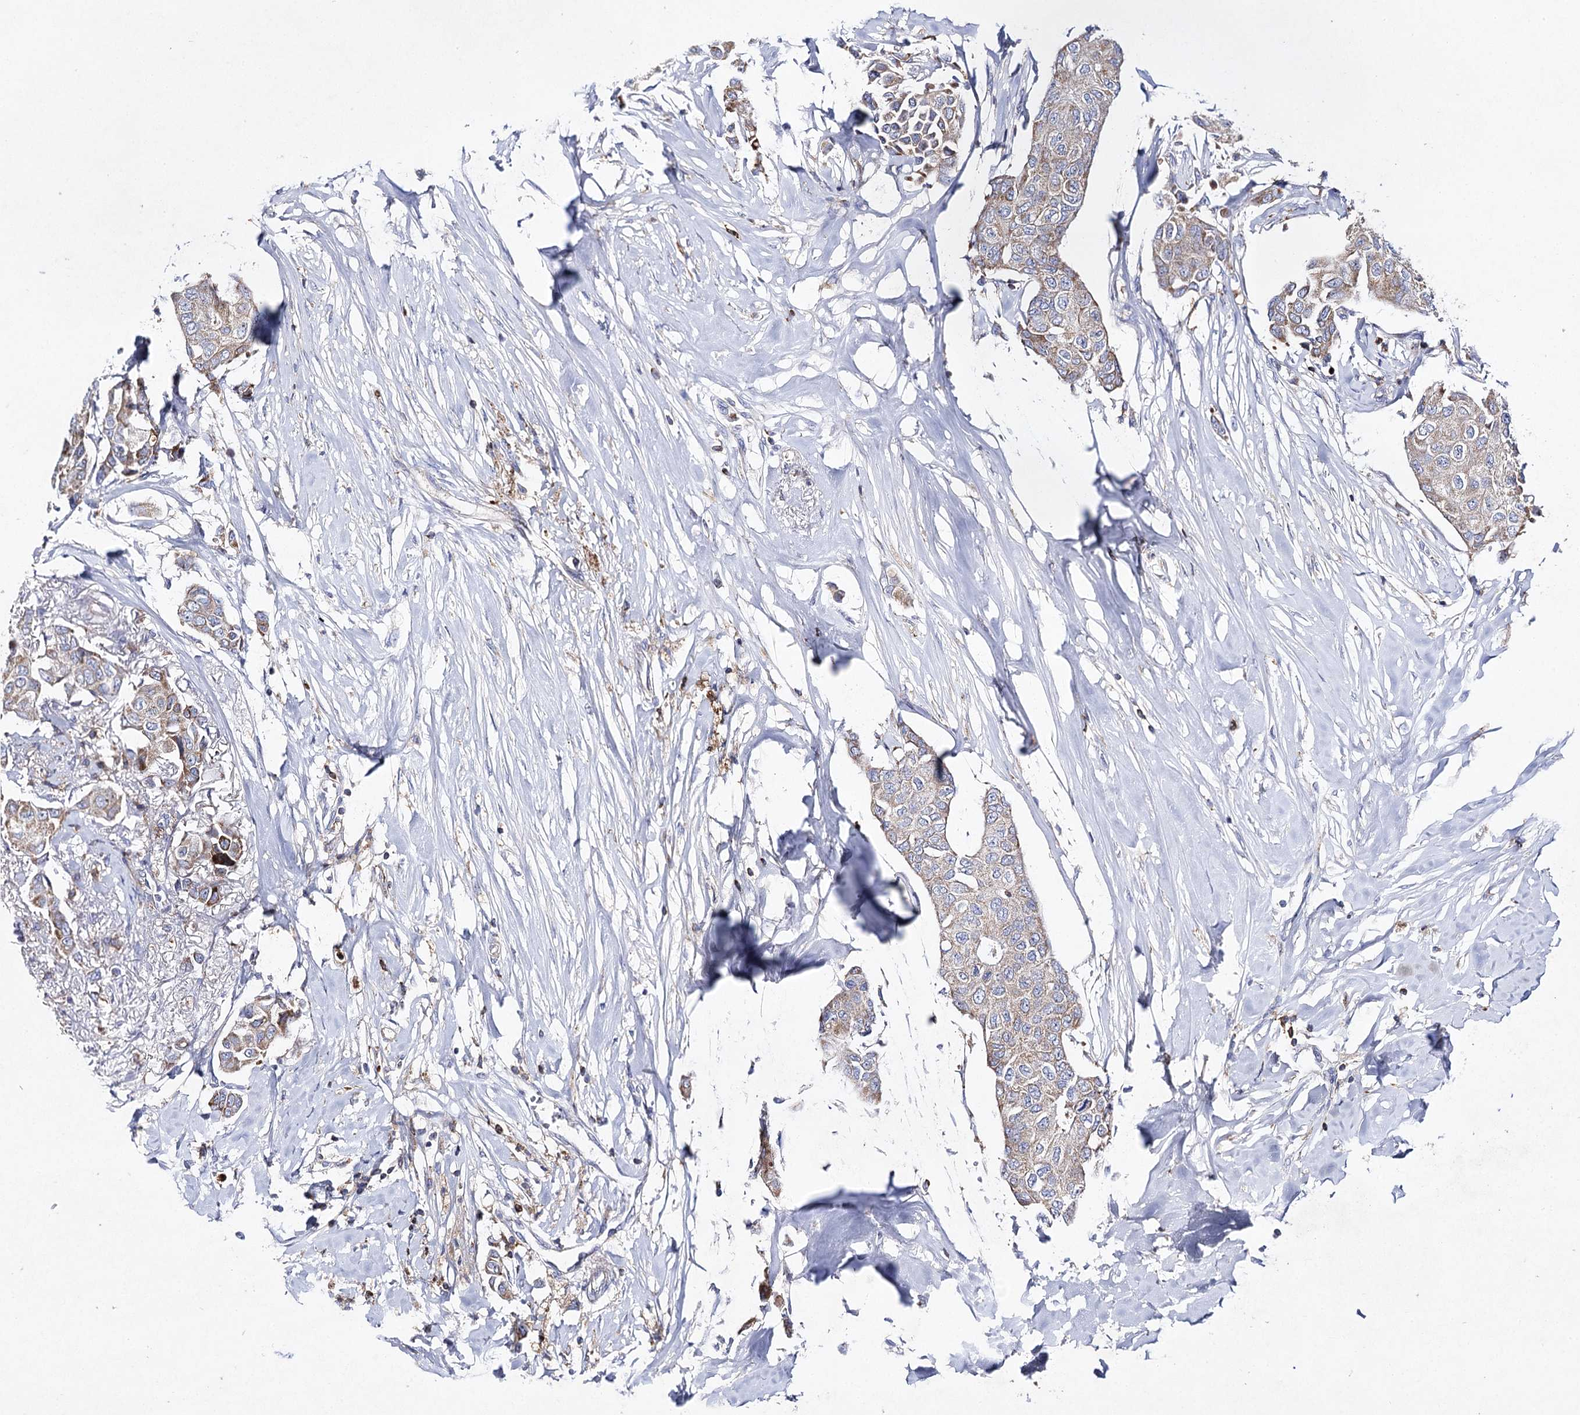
{"staining": {"intensity": "weak", "quantity": ">75%", "location": "cytoplasmic/membranous"}, "tissue": "breast cancer", "cell_type": "Tumor cells", "image_type": "cancer", "snomed": [{"axis": "morphology", "description": "Duct carcinoma"}, {"axis": "topography", "description": "Breast"}], "caption": "About >75% of tumor cells in breast cancer display weak cytoplasmic/membranous protein expression as visualized by brown immunohistochemical staining.", "gene": "COX15", "patient": {"sex": "female", "age": 80}}